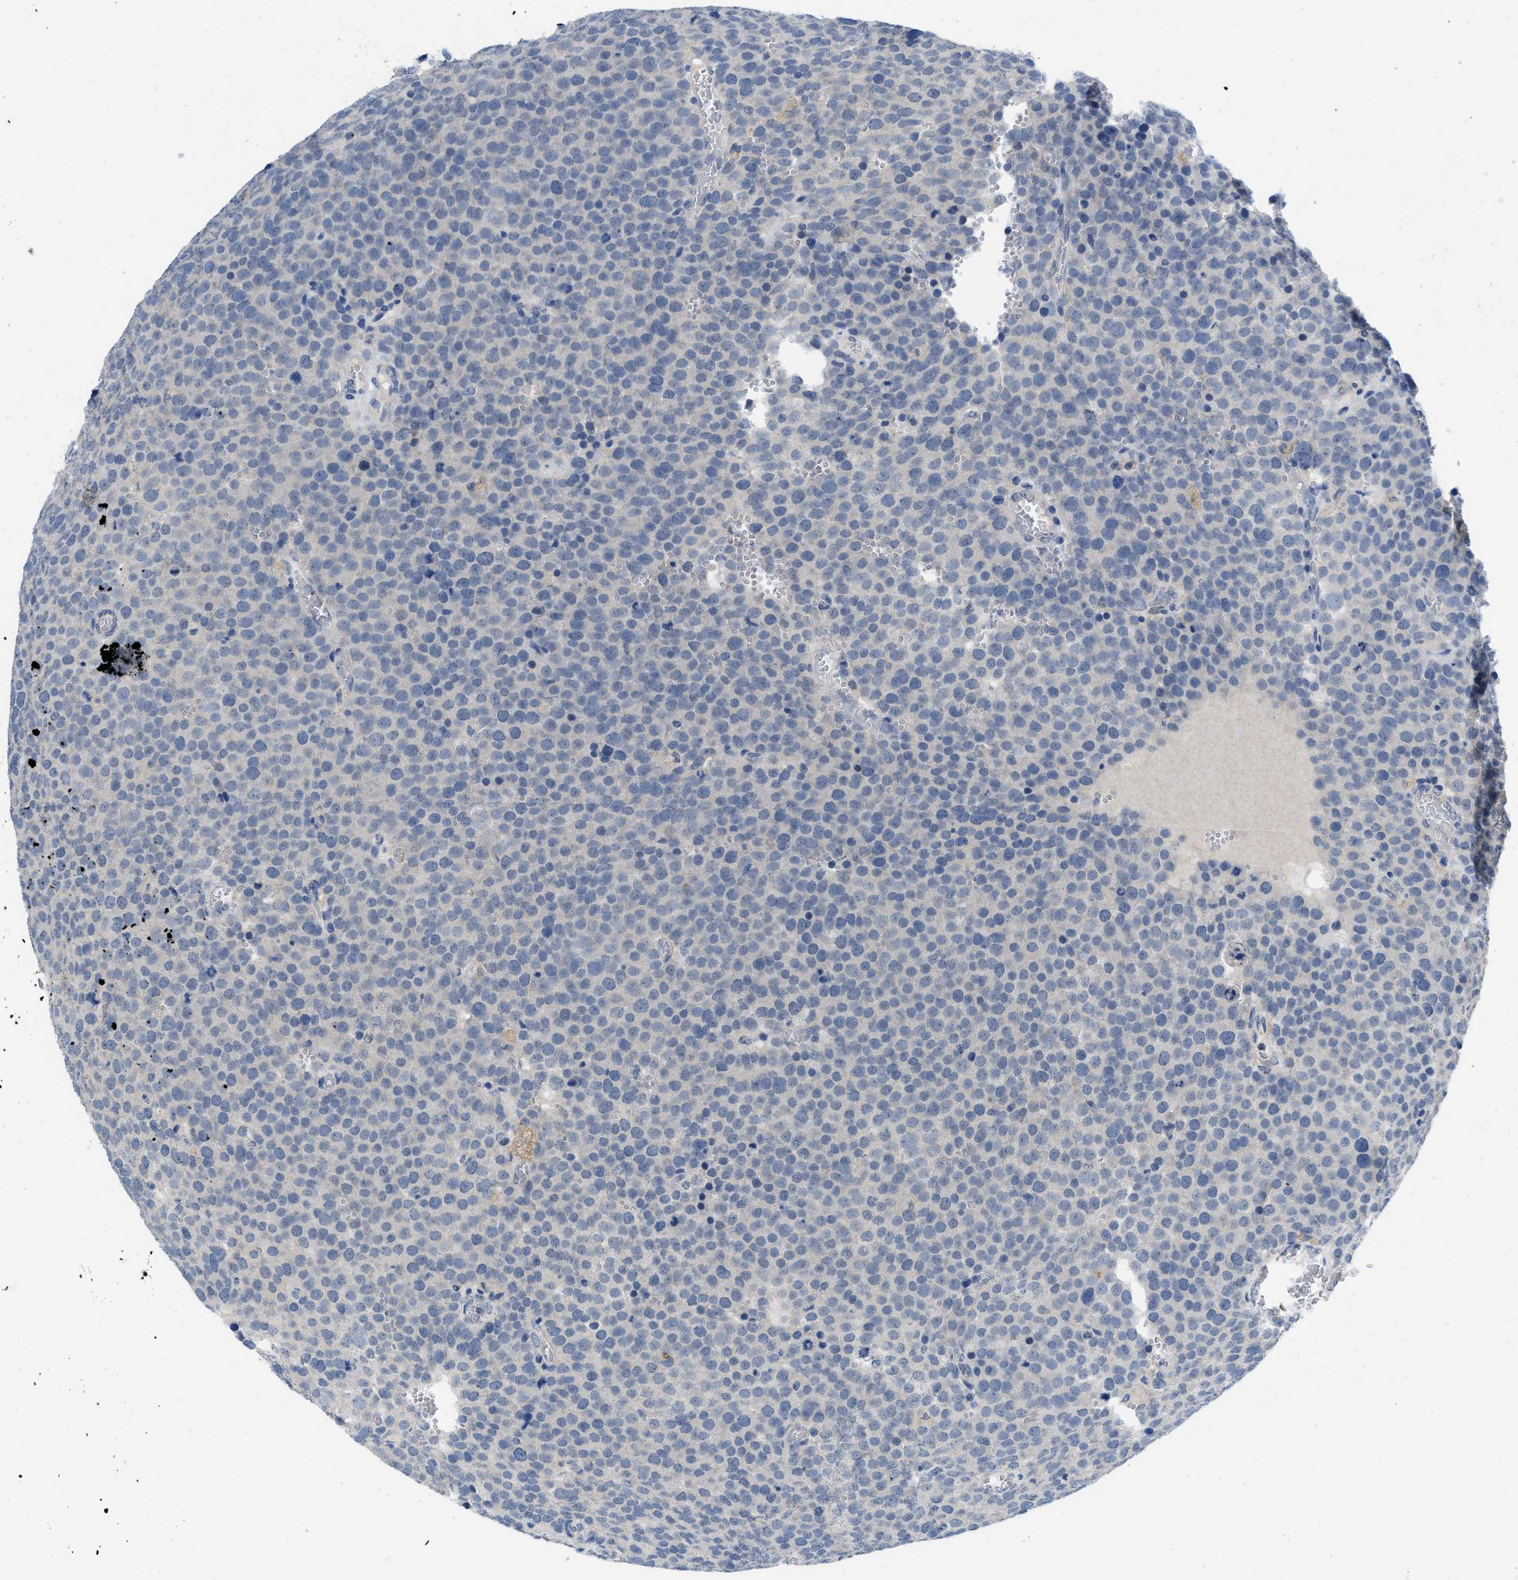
{"staining": {"intensity": "negative", "quantity": "none", "location": "none"}, "tissue": "testis cancer", "cell_type": "Tumor cells", "image_type": "cancer", "snomed": [{"axis": "morphology", "description": "Normal tissue, NOS"}, {"axis": "morphology", "description": "Seminoma, NOS"}, {"axis": "topography", "description": "Testis"}], "caption": "A histopathology image of testis cancer stained for a protein shows no brown staining in tumor cells.", "gene": "PYY", "patient": {"sex": "male", "age": 71}}